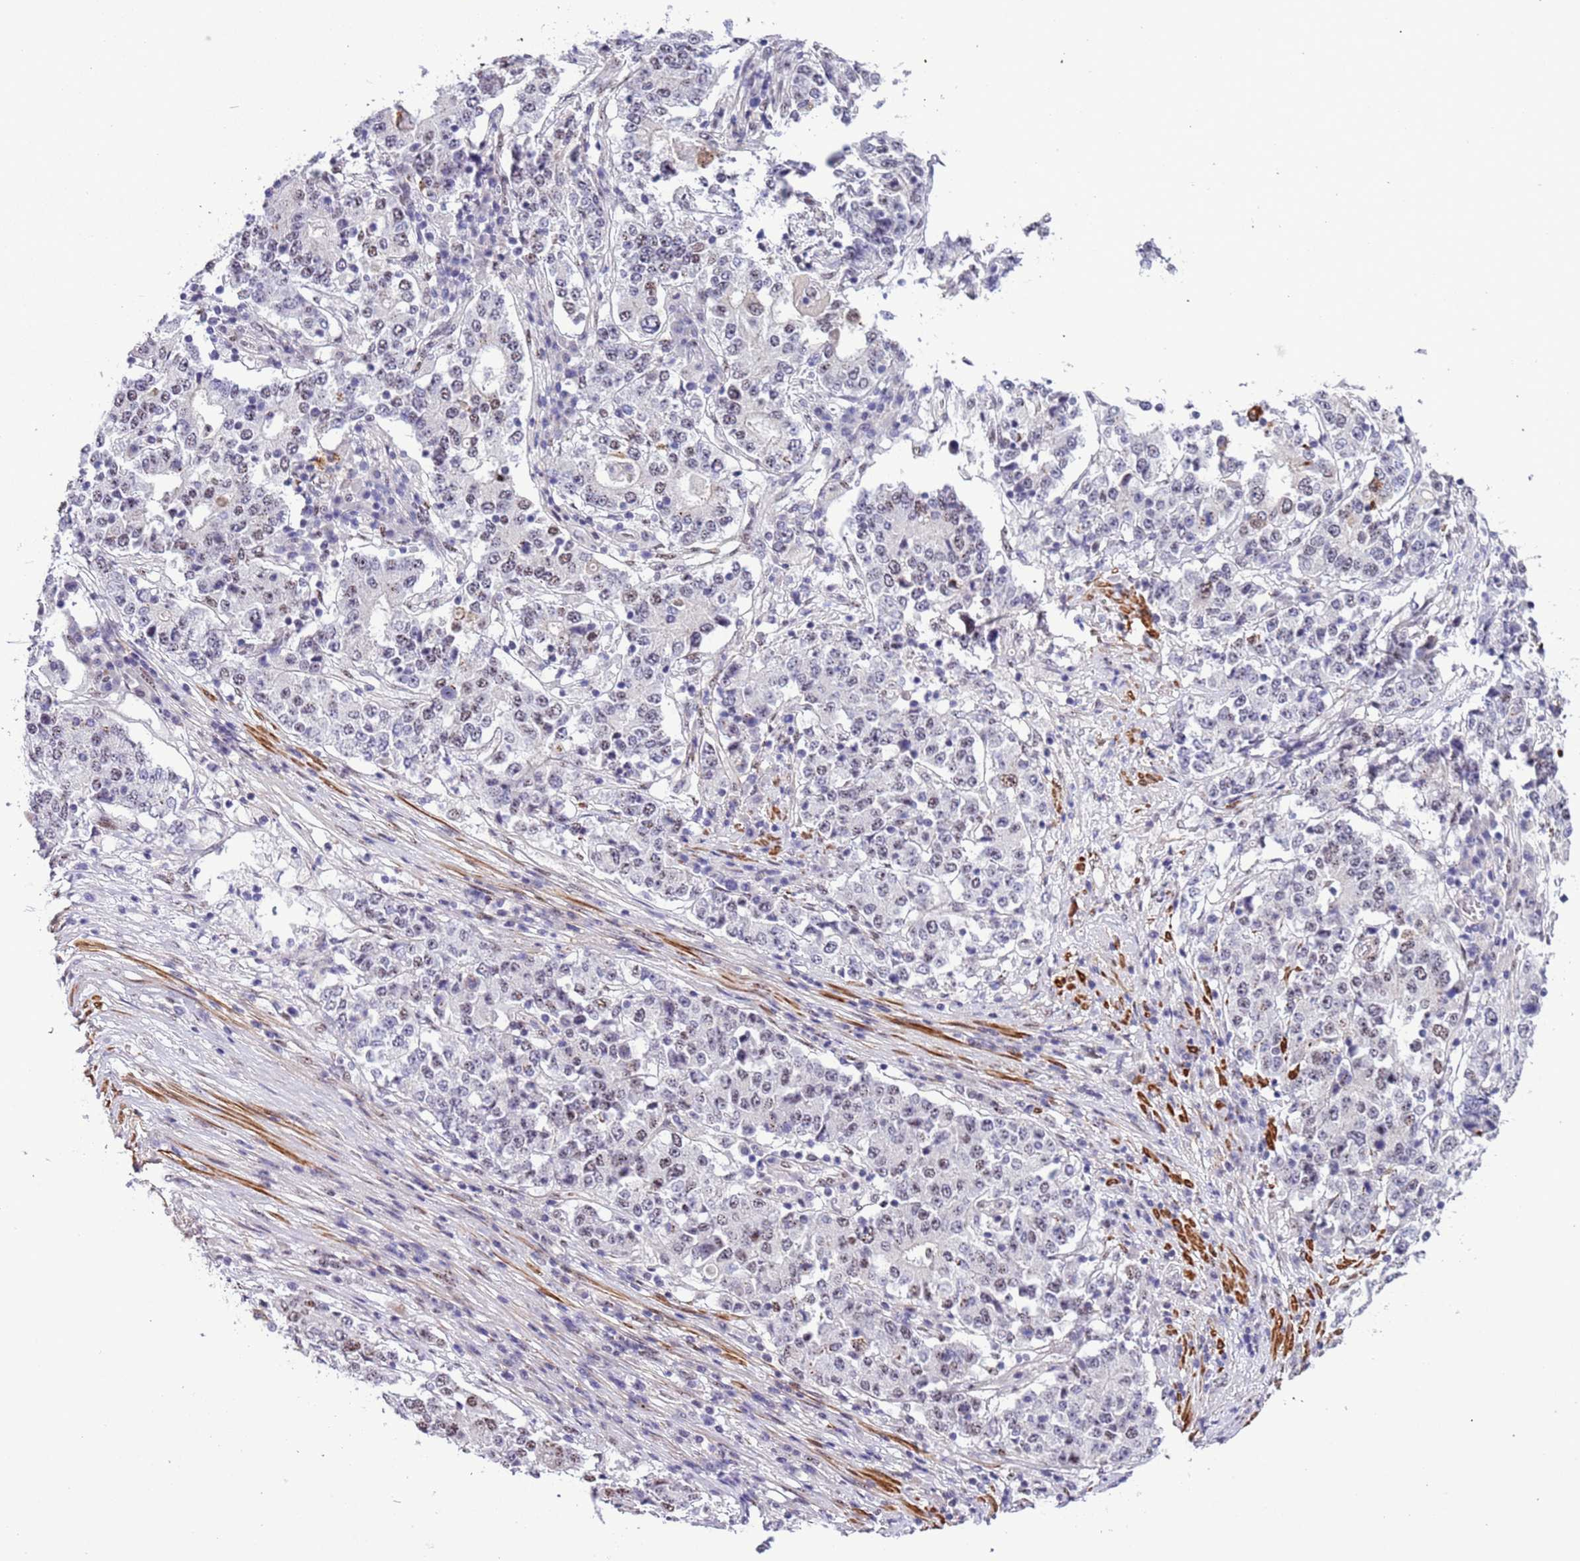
{"staining": {"intensity": "weak", "quantity": "<25%", "location": "nuclear"}, "tissue": "stomach cancer", "cell_type": "Tumor cells", "image_type": "cancer", "snomed": [{"axis": "morphology", "description": "Adenocarcinoma, NOS"}, {"axis": "topography", "description": "Stomach"}], "caption": "This photomicrograph is of adenocarcinoma (stomach) stained with immunohistochemistry (IHC) to label a protein in brown with the nuclei are counter-stained blue. There is no positivity in tumor cells.", "gene": "PLEKHH1", "patient": {"sex": "male", "age": 59}}